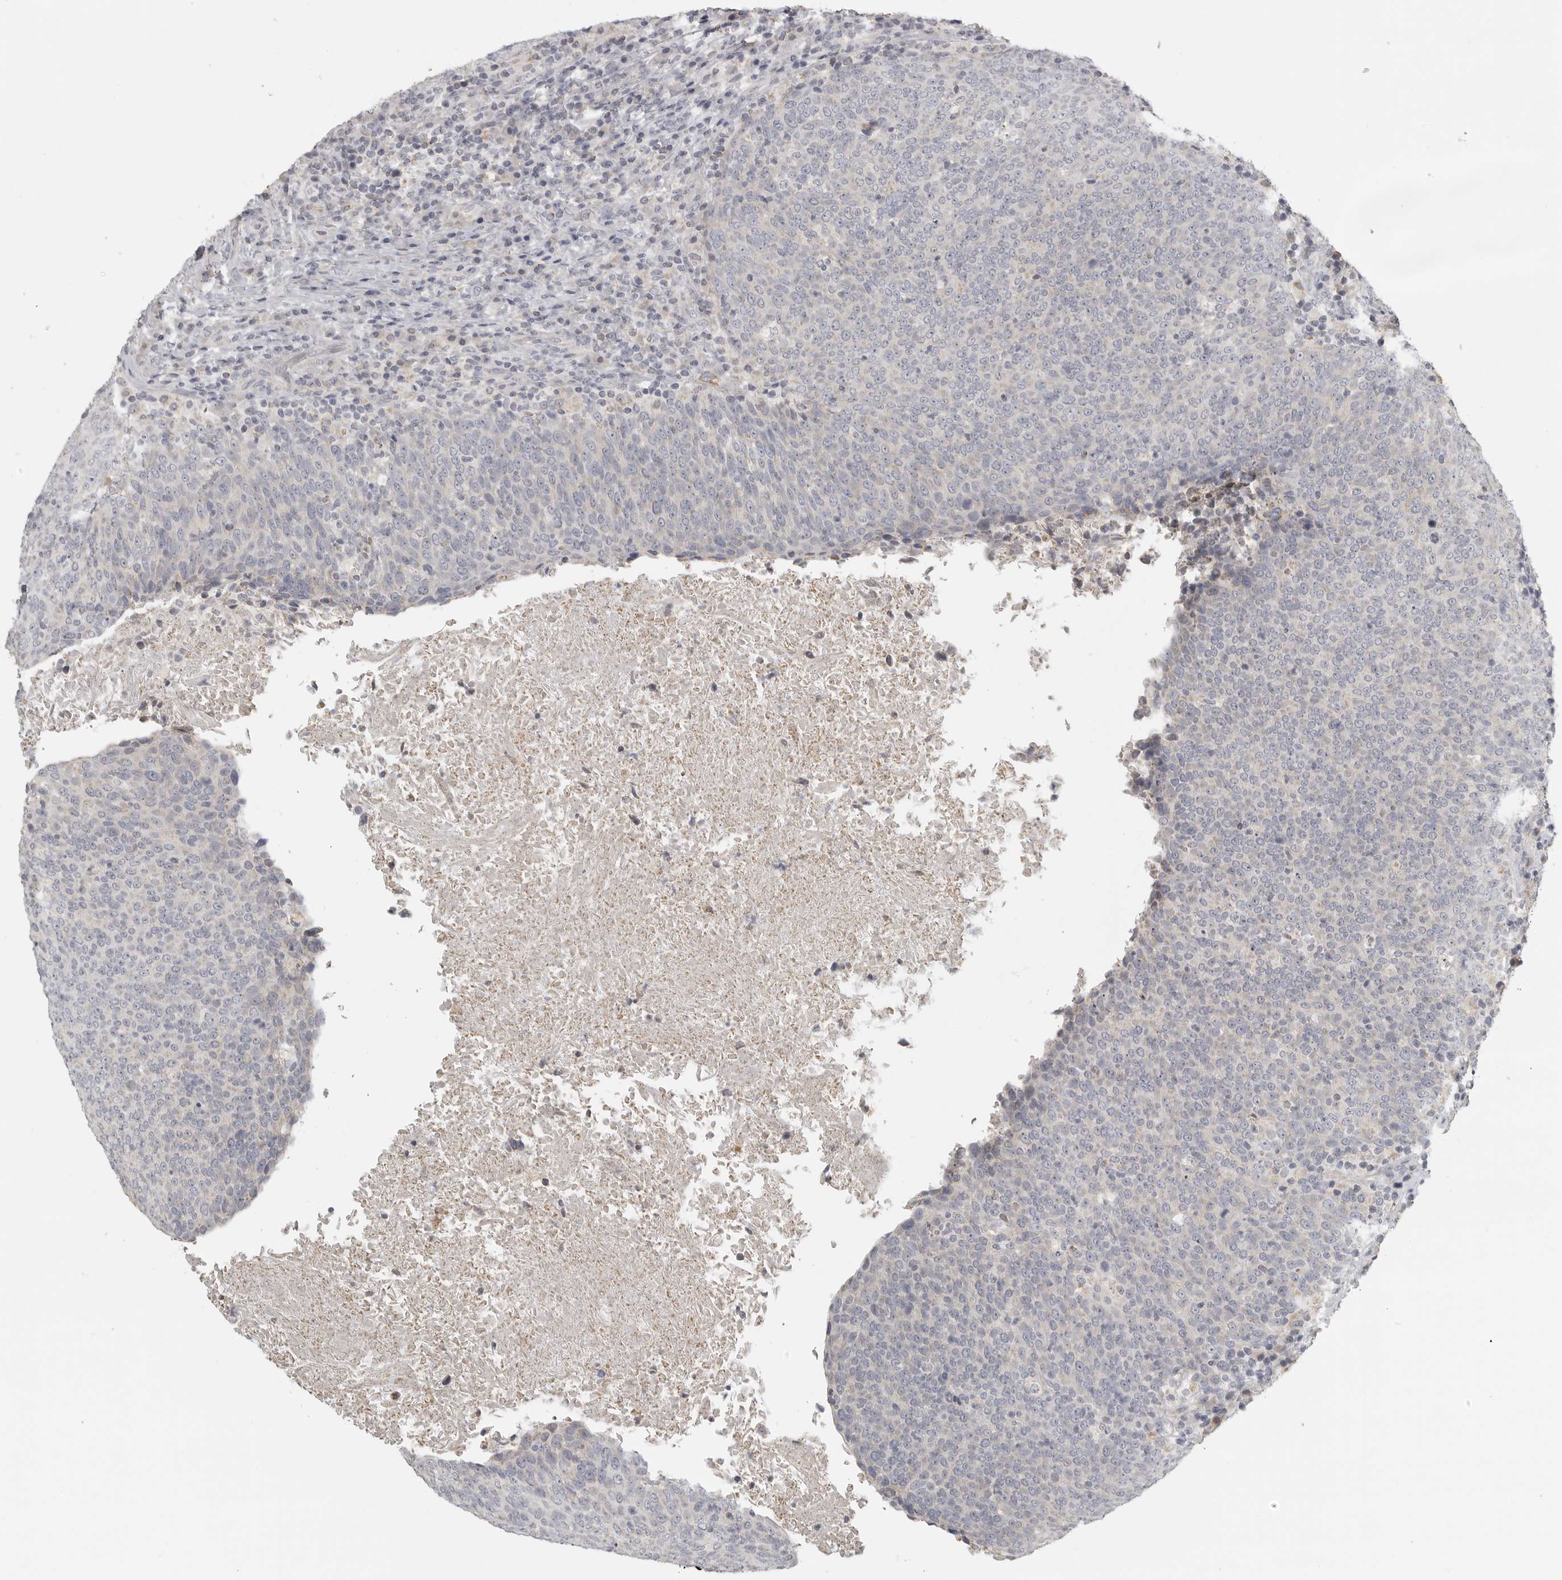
{"staining": {"intensity": "negative", "quantity": "none", "location": "none"}, "tissue": "head and neck cancer", "cell_type": "Tumor cells", "image_type": "cancer", "snomed": [{"axis": "morphology", "description": "Squamous cell carcinoma, NOS"}, {"axis": "morphology", "description": "Squamous cell carcinoma, metastatic, NOS"}, {"axis": "topography", "description": "Lymph node"}, {"axis": "topography", "description": "Head-Neck"}], "caption": "DAB (3,3'-diaminobenzidine) immunohistochemical staining of human head and neck cancer (squamous cell carcinoma) exhibits no significant staining in tumor cells.", "gene": "RXFP3", "patient": {"sex": "male", "age": 62}}